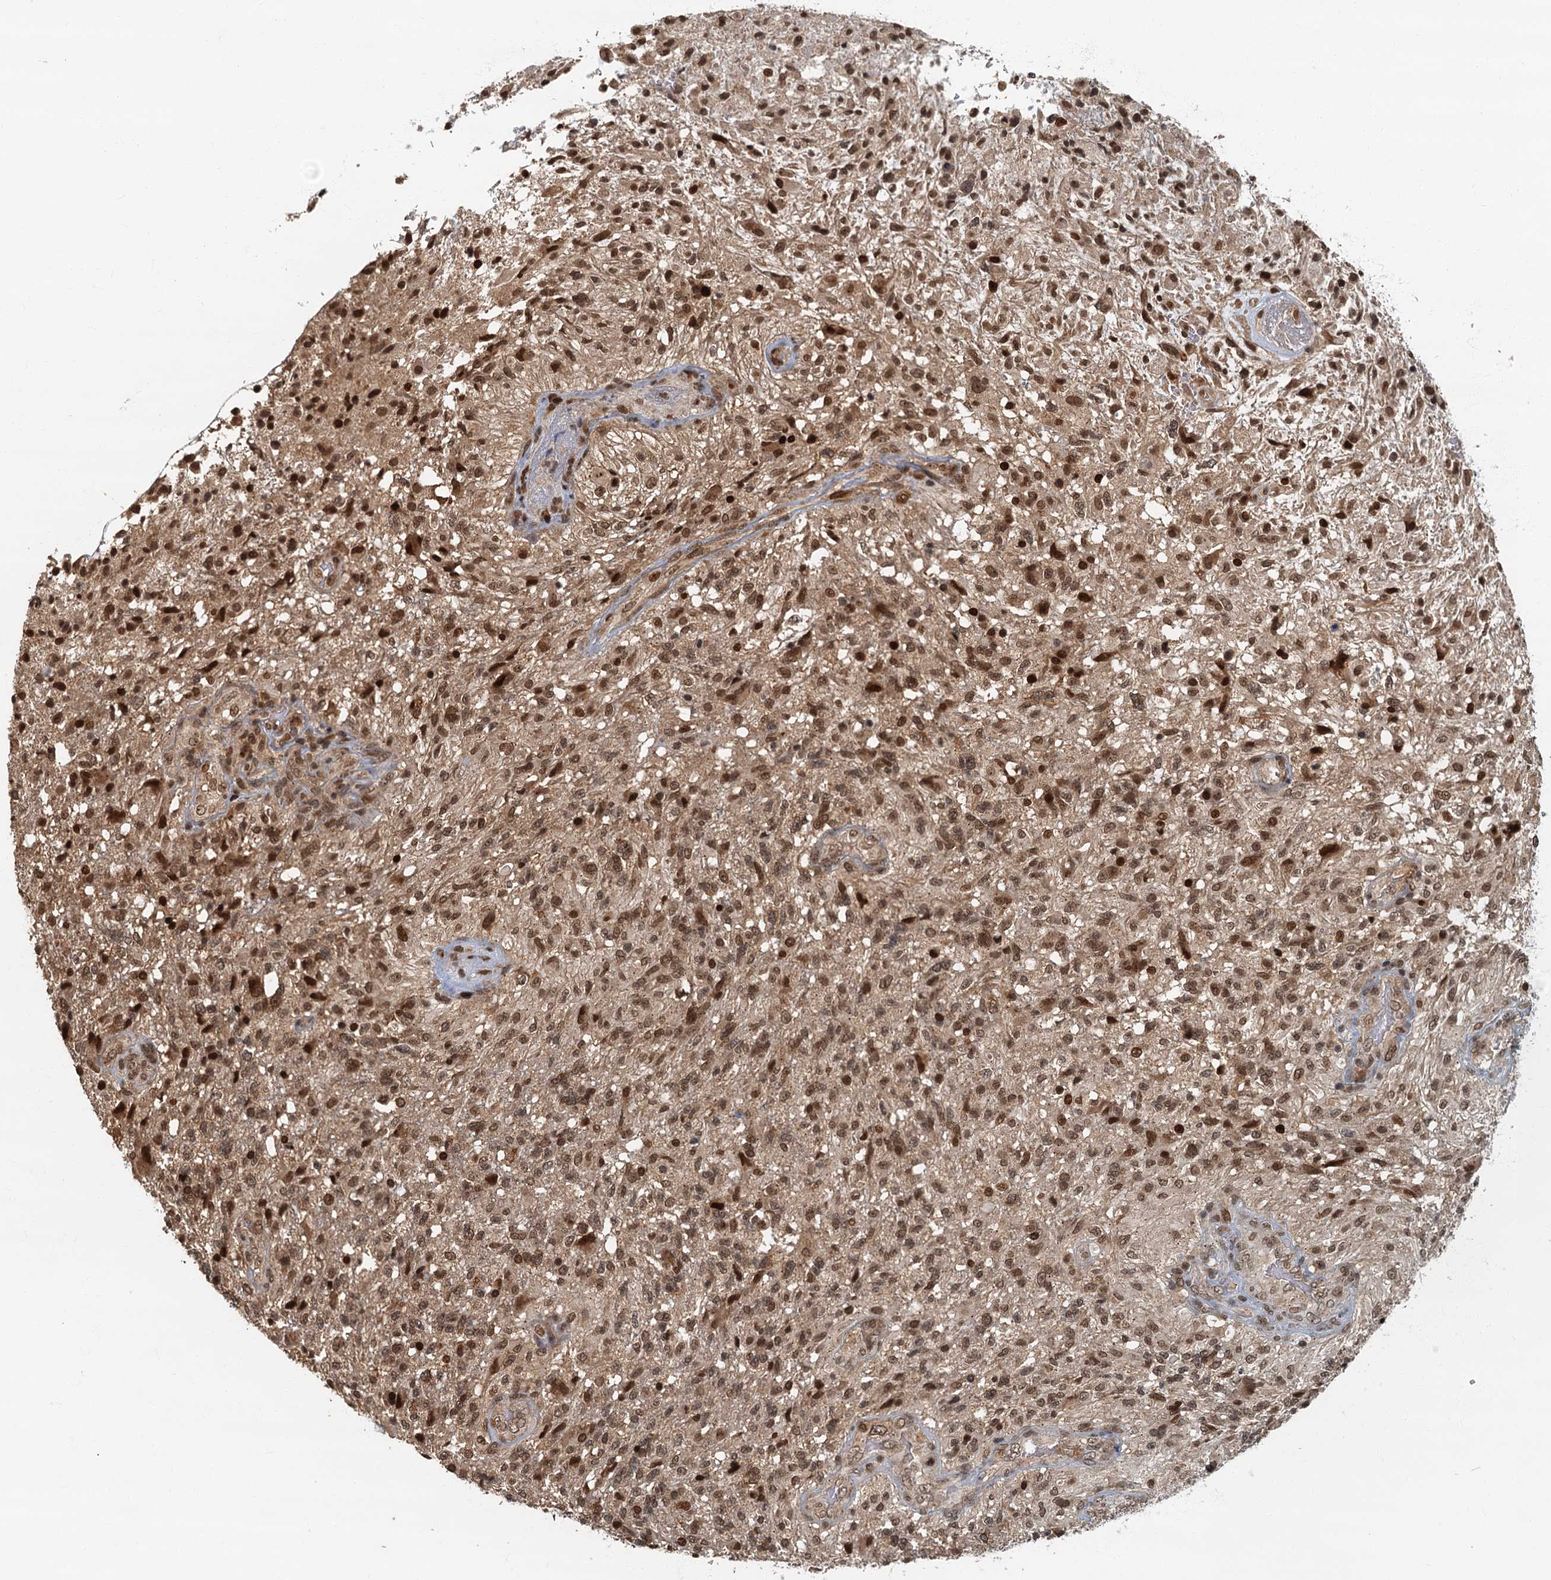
{"staining": {"intensity": "moderate", "quantity": ">75%", "location": "nuclear"}, "tissue": "glioma", "cell_type": "Tumor cells", "image_type": "cancer", "snomed": [{"axis": "morphology", "description": "Glioma, malignant, High grade"}, {"axis": "topography", "description": "Brain"}], "caption": "The image reveals immunohistochemical staining of high-grade glioma (malignant). There is moderate nuclear expression is identified in approximately >75% of tumor cells. (brown staining indicates protein expression, while blue staining denotes nuclei).", "gene": "CKAP2L", "patient": {"sex": "male", "age": 56}}